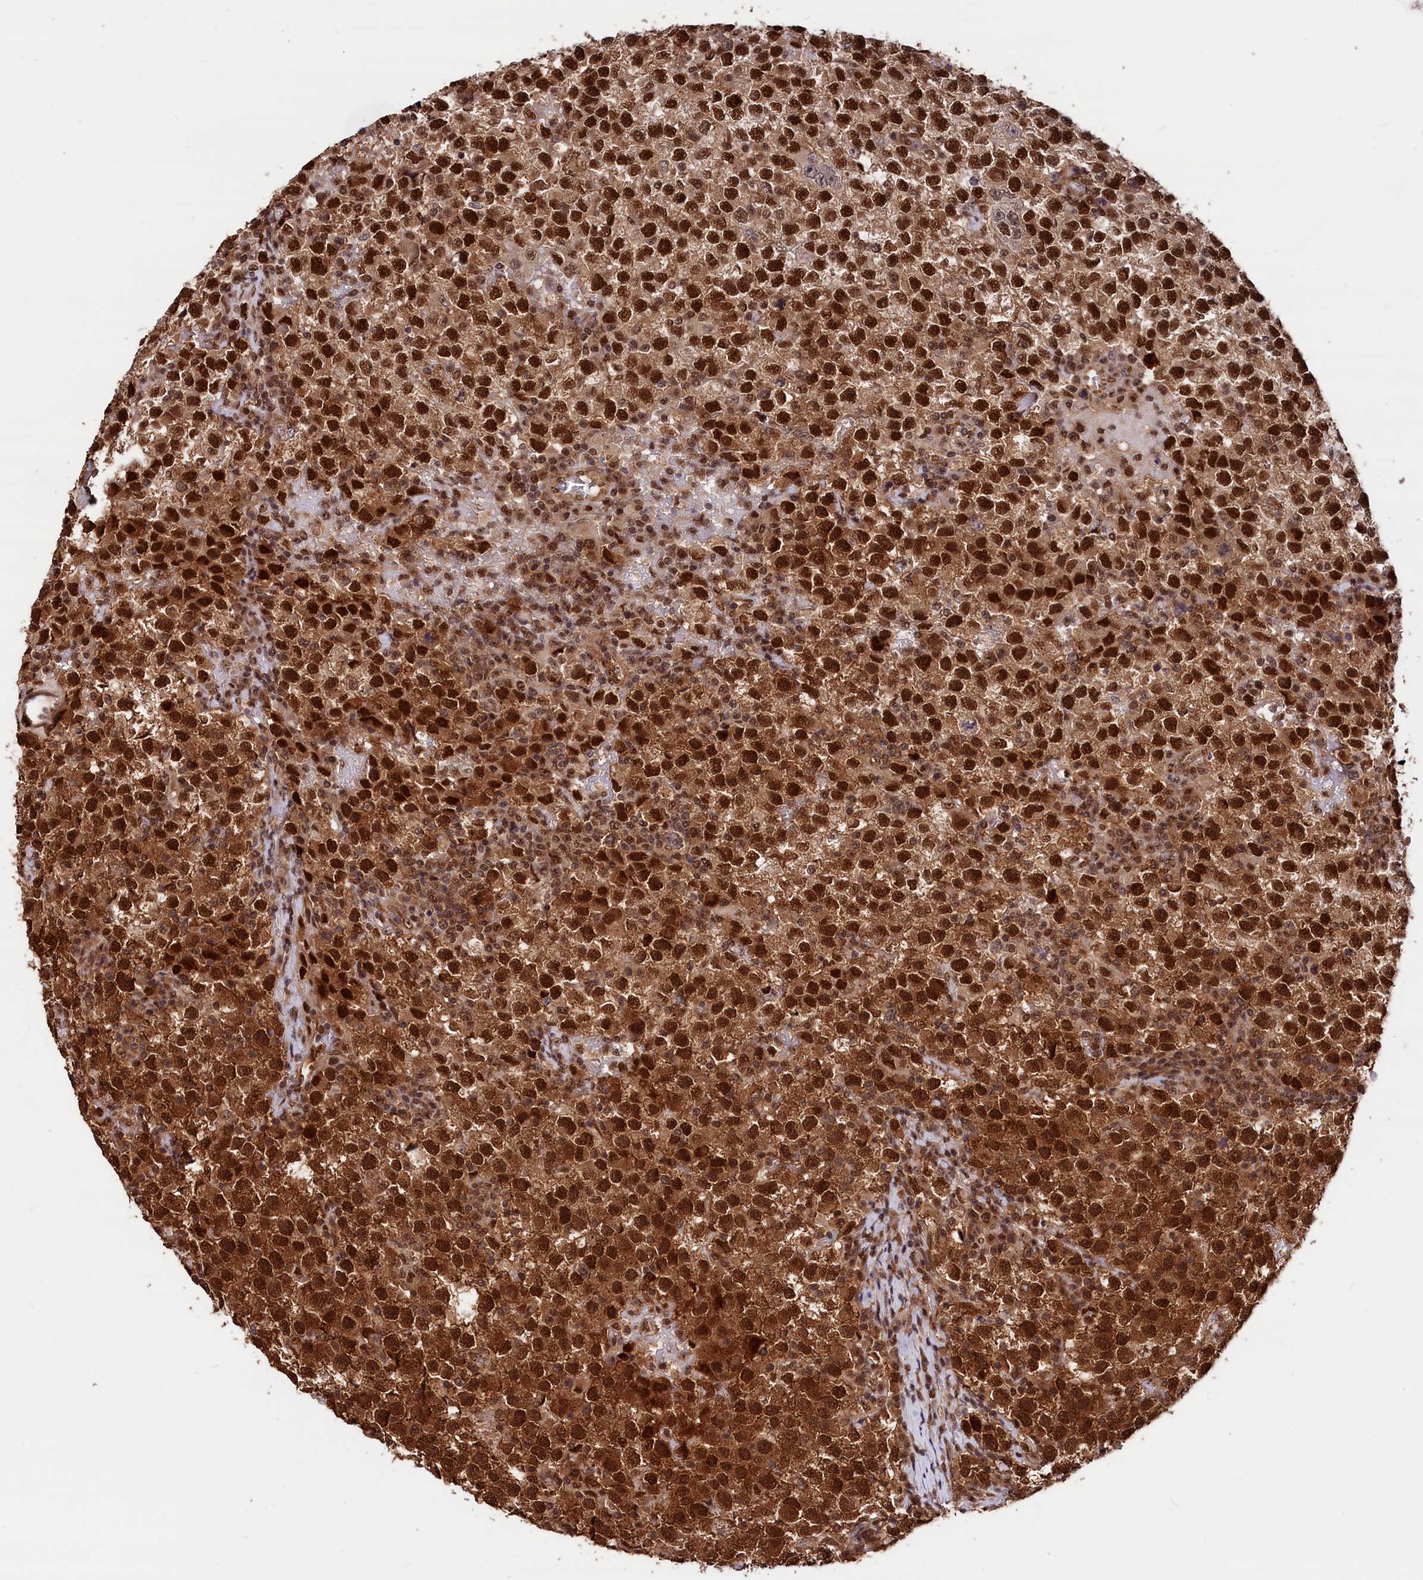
{"staining": {"intensity": "strong", "quantity": ">75%", "location": "cytoplasmic/membranous,nuclear"}, "tissue": "testis cancer", "cell_type": "Tumor cells", "image_type": "cancer", "snomed": [{"axis": "morphology", "description": "Seminoma, NOS"}, {"axis": "topography", "description": "Testis"}], "caption": "Tumor cells show strong cytoplasmic/membranous and nuclear expression in approximately >75% of cells in testis seminoma.", "gene": "ADRM1", "patient": {"sex": "male", "age": 22}}